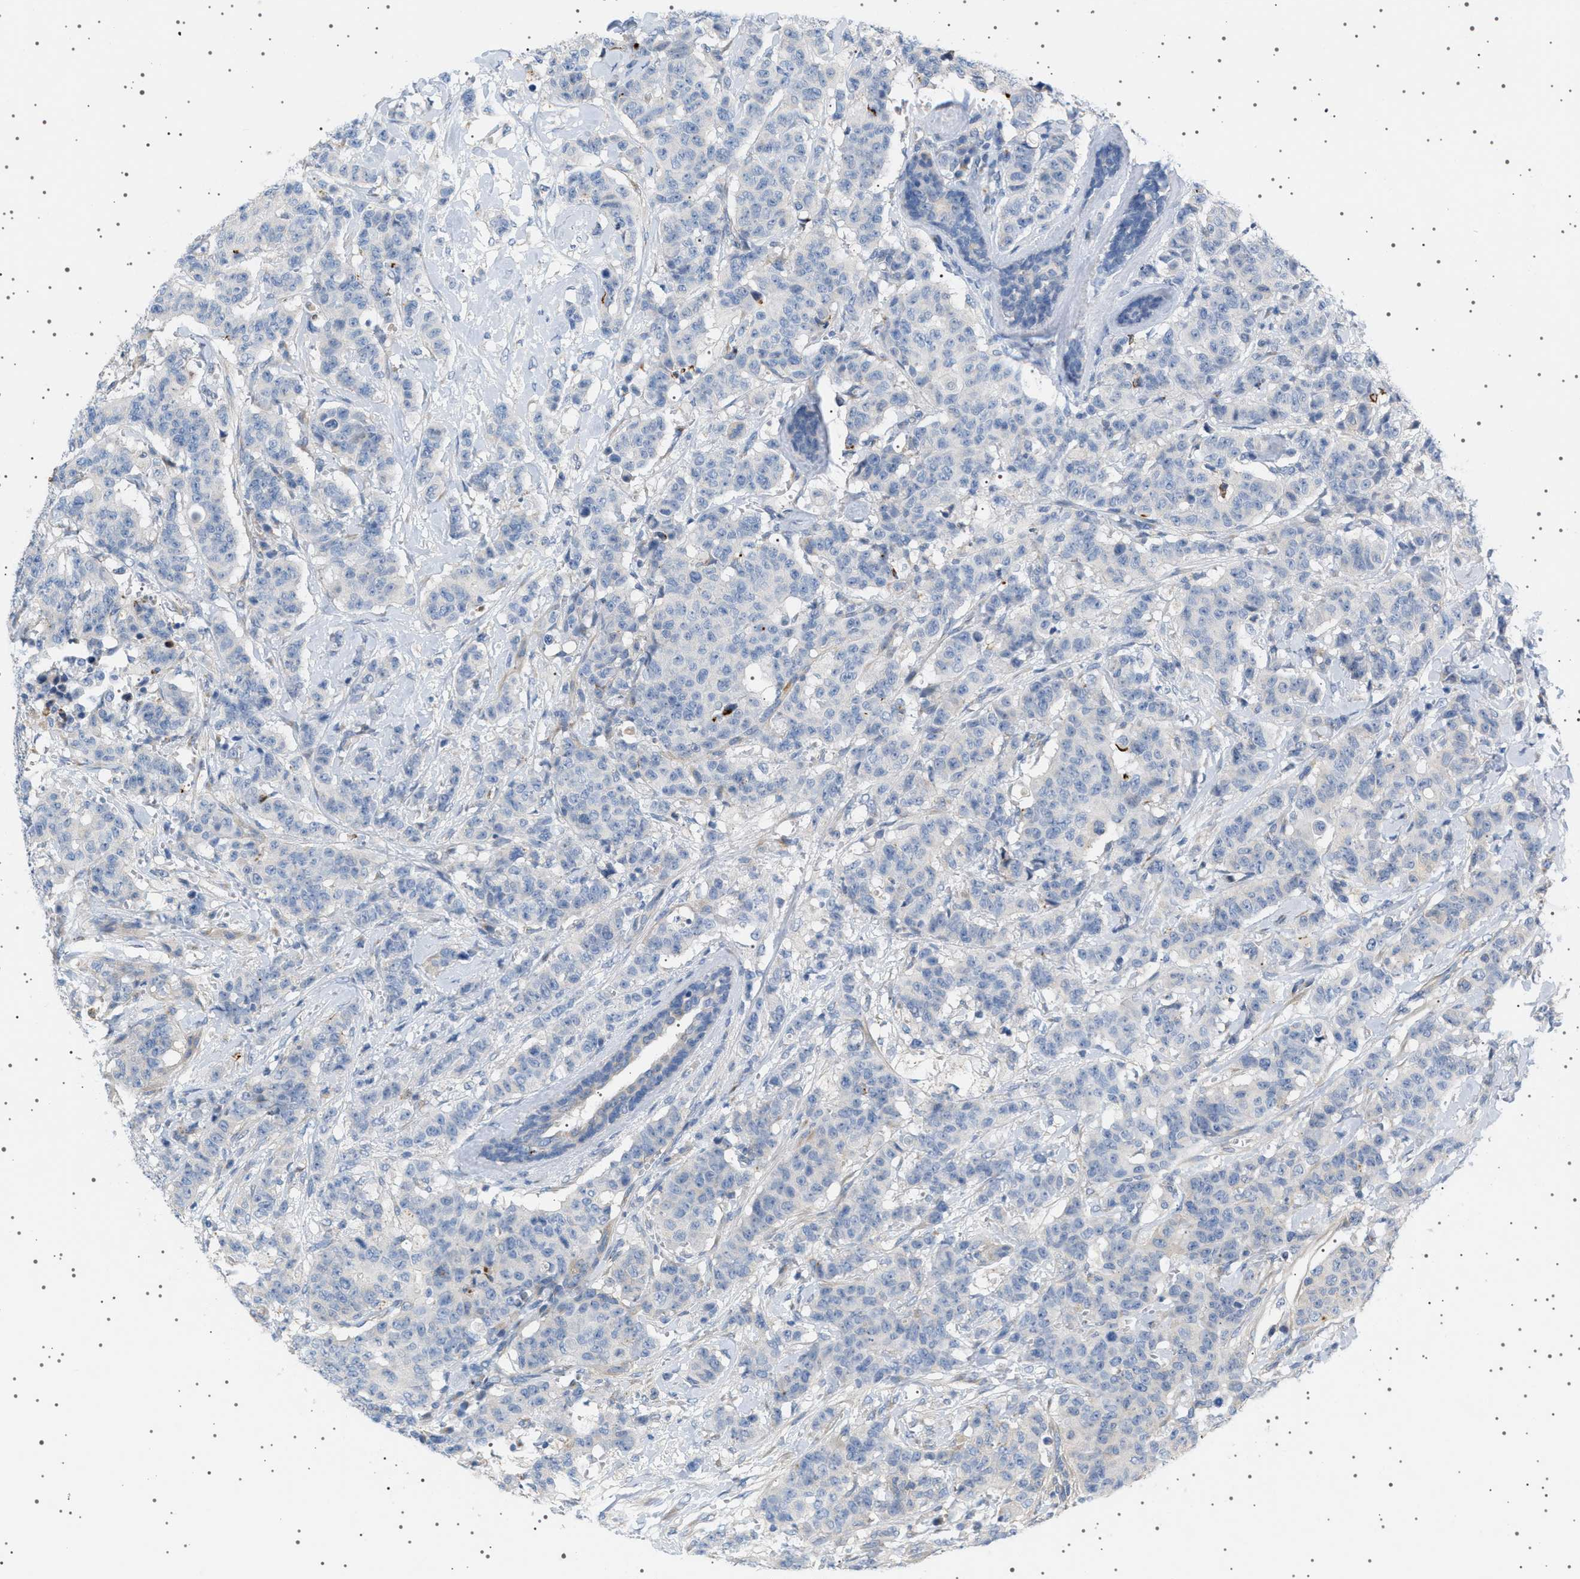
{"staining": {"intensity": "negative", "quantity": "none", "location": "none"}, "tissue": "breast cancer", "cell_type": "Tumor cells", "image_type": "cancer", "snomed": [{"axis": "morphology", "description": "Normal tissue, NOS"}, {"axis": "morphology", "description": "Duct carcinoma"}, {"axis": "topography", "description": "Breast"}], "caption": "Breast cancer (intraductal carcinoma) stained for a protein using IHC shows no positivity tumor cells.", "gene": "ADCY10", "patient": {"sex": "female", "age": 40}}